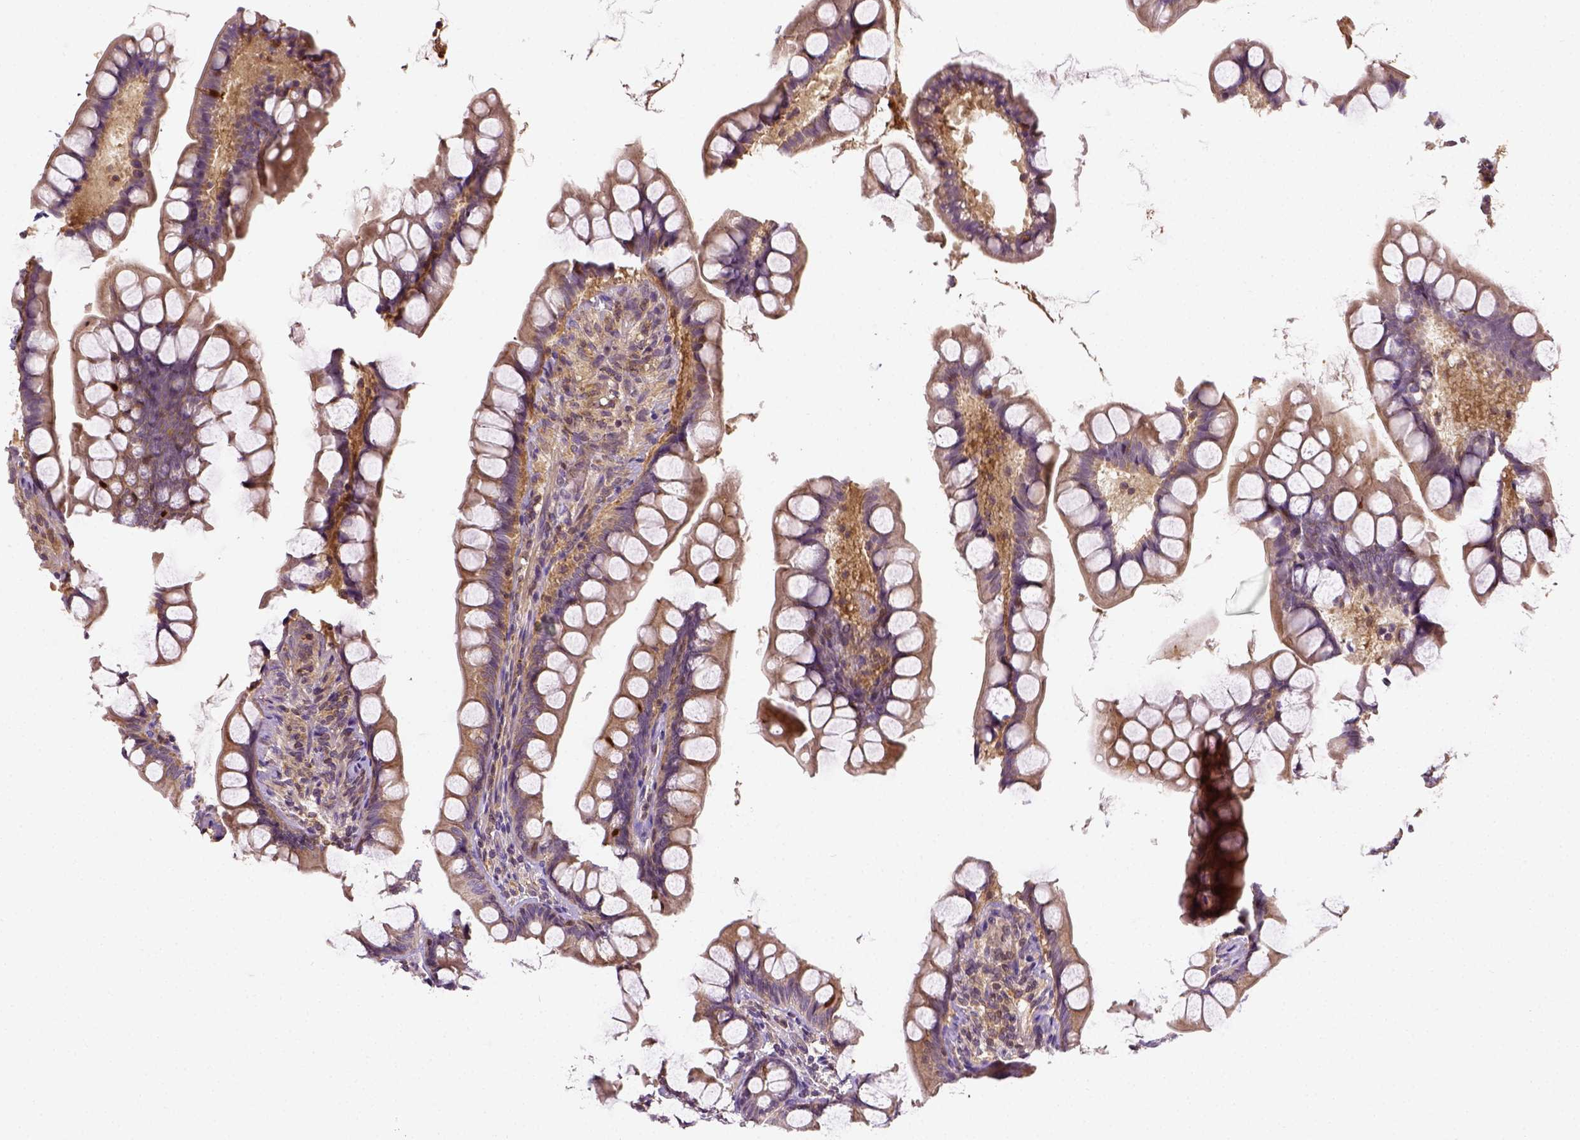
{"staining": {"intensity": "moderate", "quantity": "<25%", "location": "cytoplasmic/membranous,nuclear"}, "tissue": "small intestine", "cell_type": "Glandular cells", "image_type": "normal", "snomed": [{"axis": "morphology", "description": "Normal tissue, NOS"}, {"axis": "topography", "description": "Small intestine"}], "caption": "Glandular cells exhibit moderate cytoplasmic/membranous,nuclear staining in about <25% of cells in normal small intestine.", "gene": "MATK", "patient": {"sex": "male", "age": 70}}